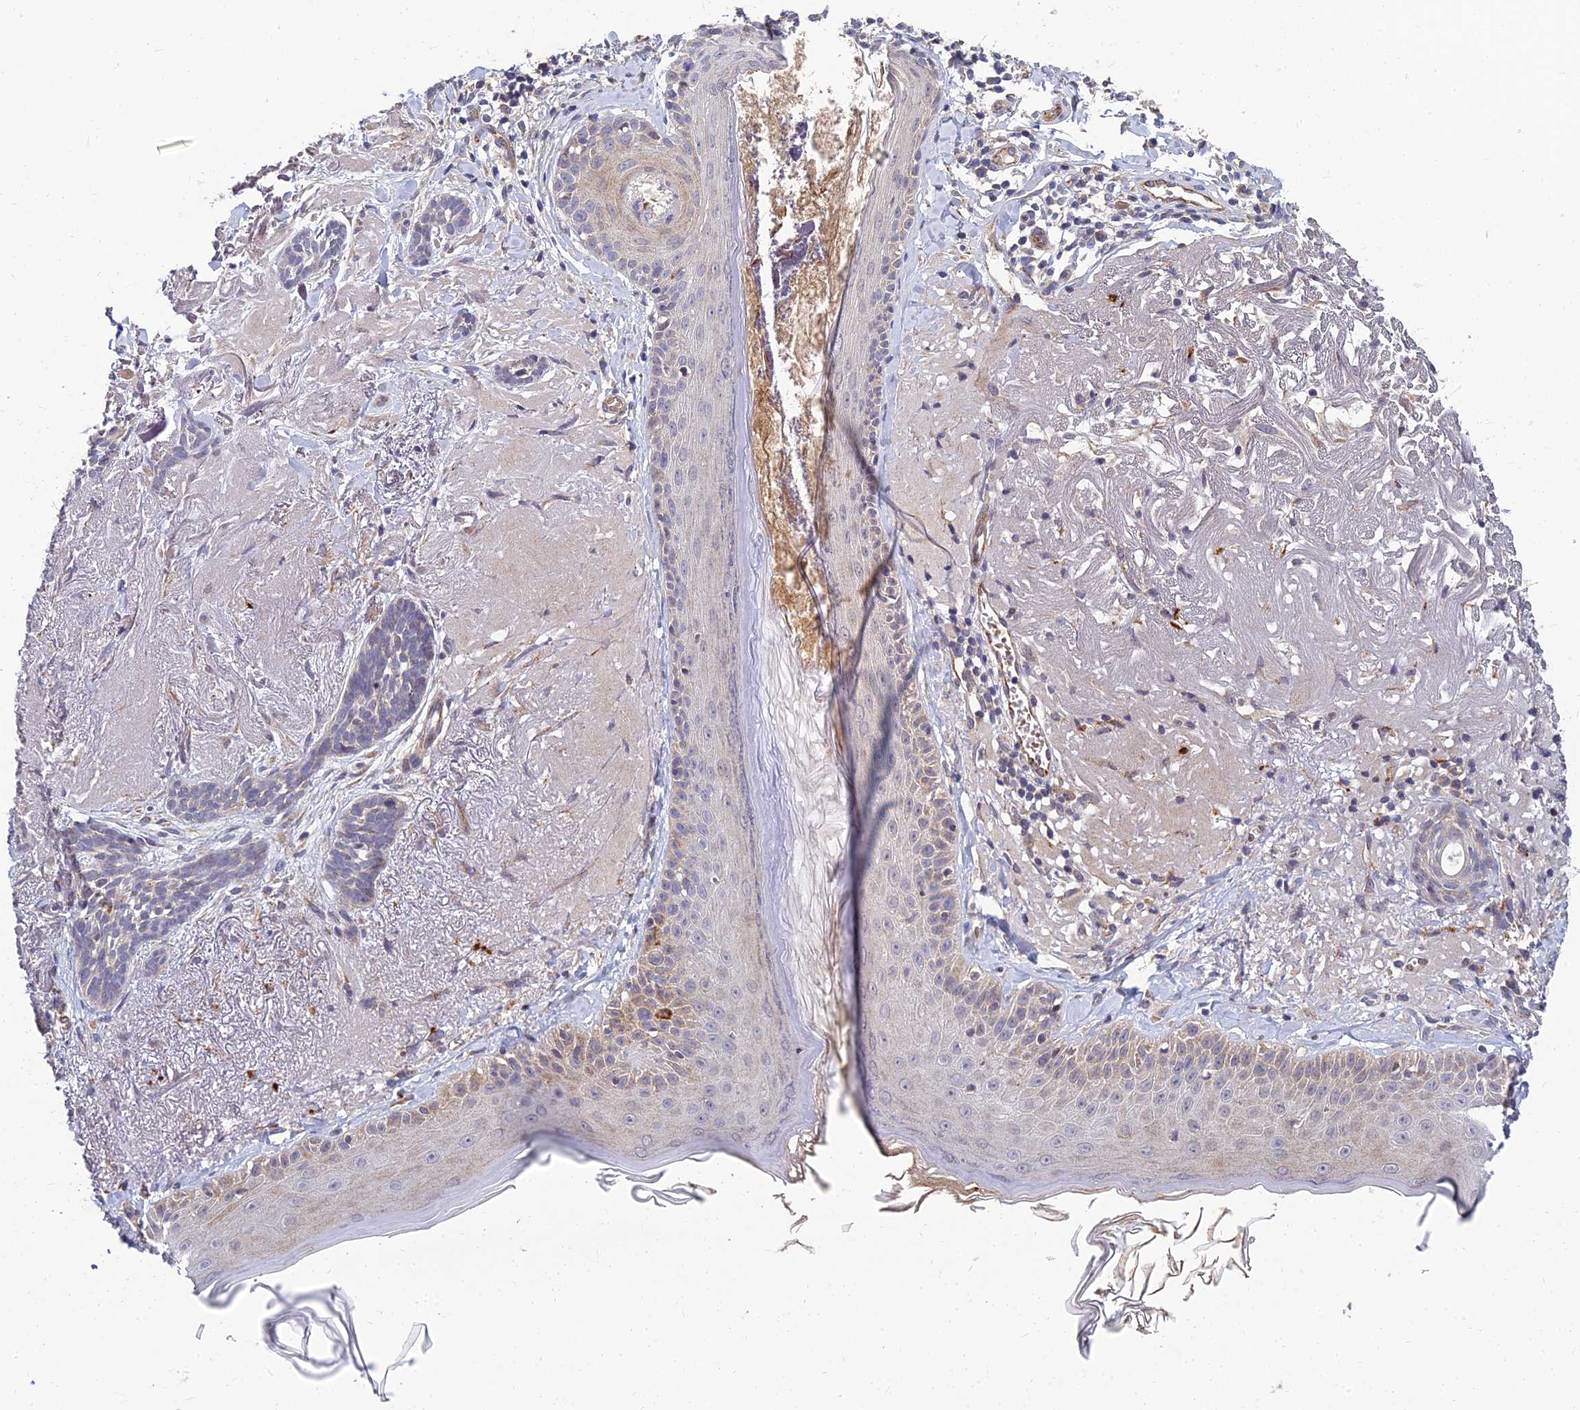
{"staining": {"intensity": "negative", "quantity": "none", "location": "none"}, "tissue": "skin cancer", "cell_type": "Tumor cells", "image_type": "cancer", "snomed": [{"axis": "morphology", "description": "Basal cell carcinoma"}, {"axis": "topography", "description": "Skin"}], "caption": "DAB (3,3'-diaminobenzidine) immunohistochemical staining of skin cancer reveals no significant positivity in tumor cells. The staining is performed using DAB (3,3'-diaminobenzidine) brown chromogen with nuclei counter-stained in using hematoxylin.", "gene": "NPY", "patient": {"sex": "male", "age": 71}}